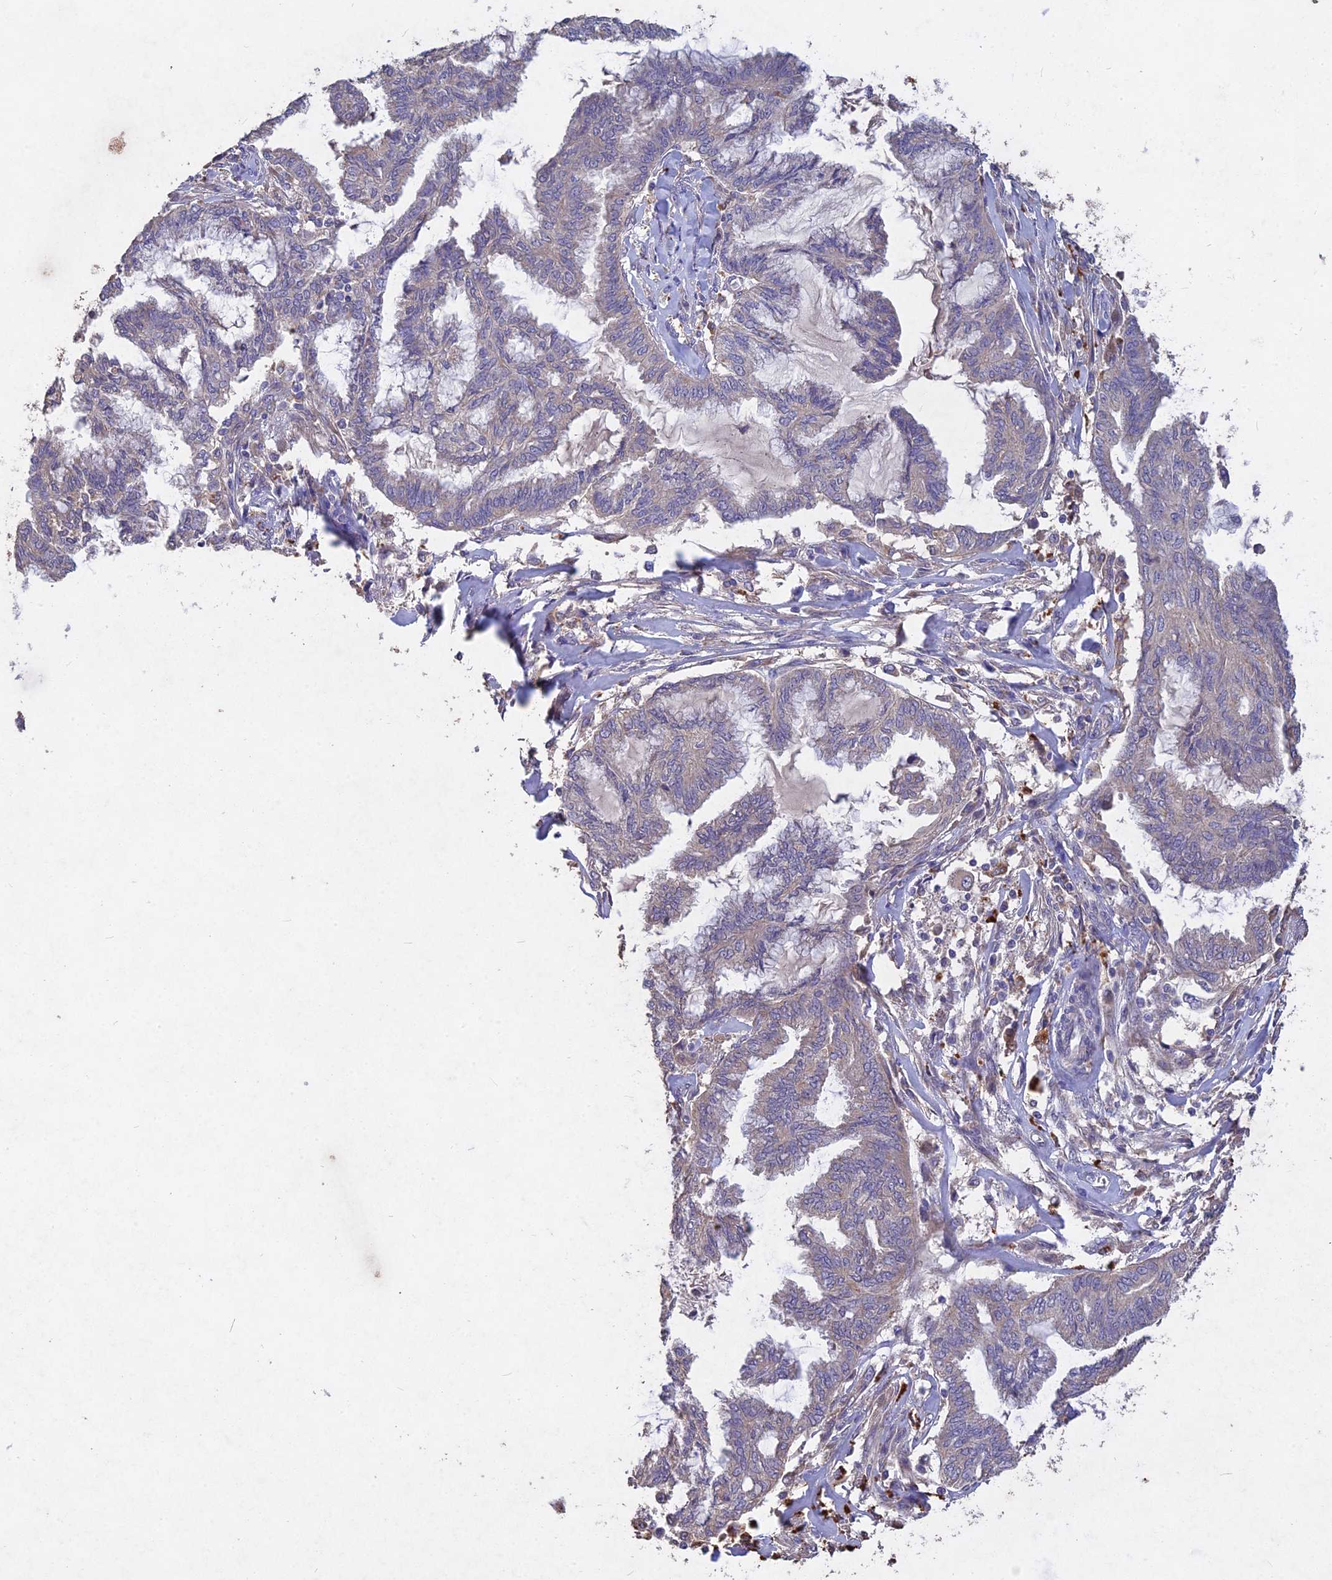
{"staining": {"intensity": "negative", "quantity": "none", "location": "none"}, "tissue": "endometrial cancer", "cell_type": "Tumor cells", "image_type": "cancer", "snomed": [{"axis": "morphology", "description": "Adenocarcinoma, NOS"}, {"axis": "topography", "description": "Endometrium"}], "caption": "Endometrial cancer (adenocarcinoma) stained for a protein using immunohistochemistry (IHC) shows no expression tumor cells.", "gene": "SLC26A4", "patient": {"sex": "female", "age": 86}}